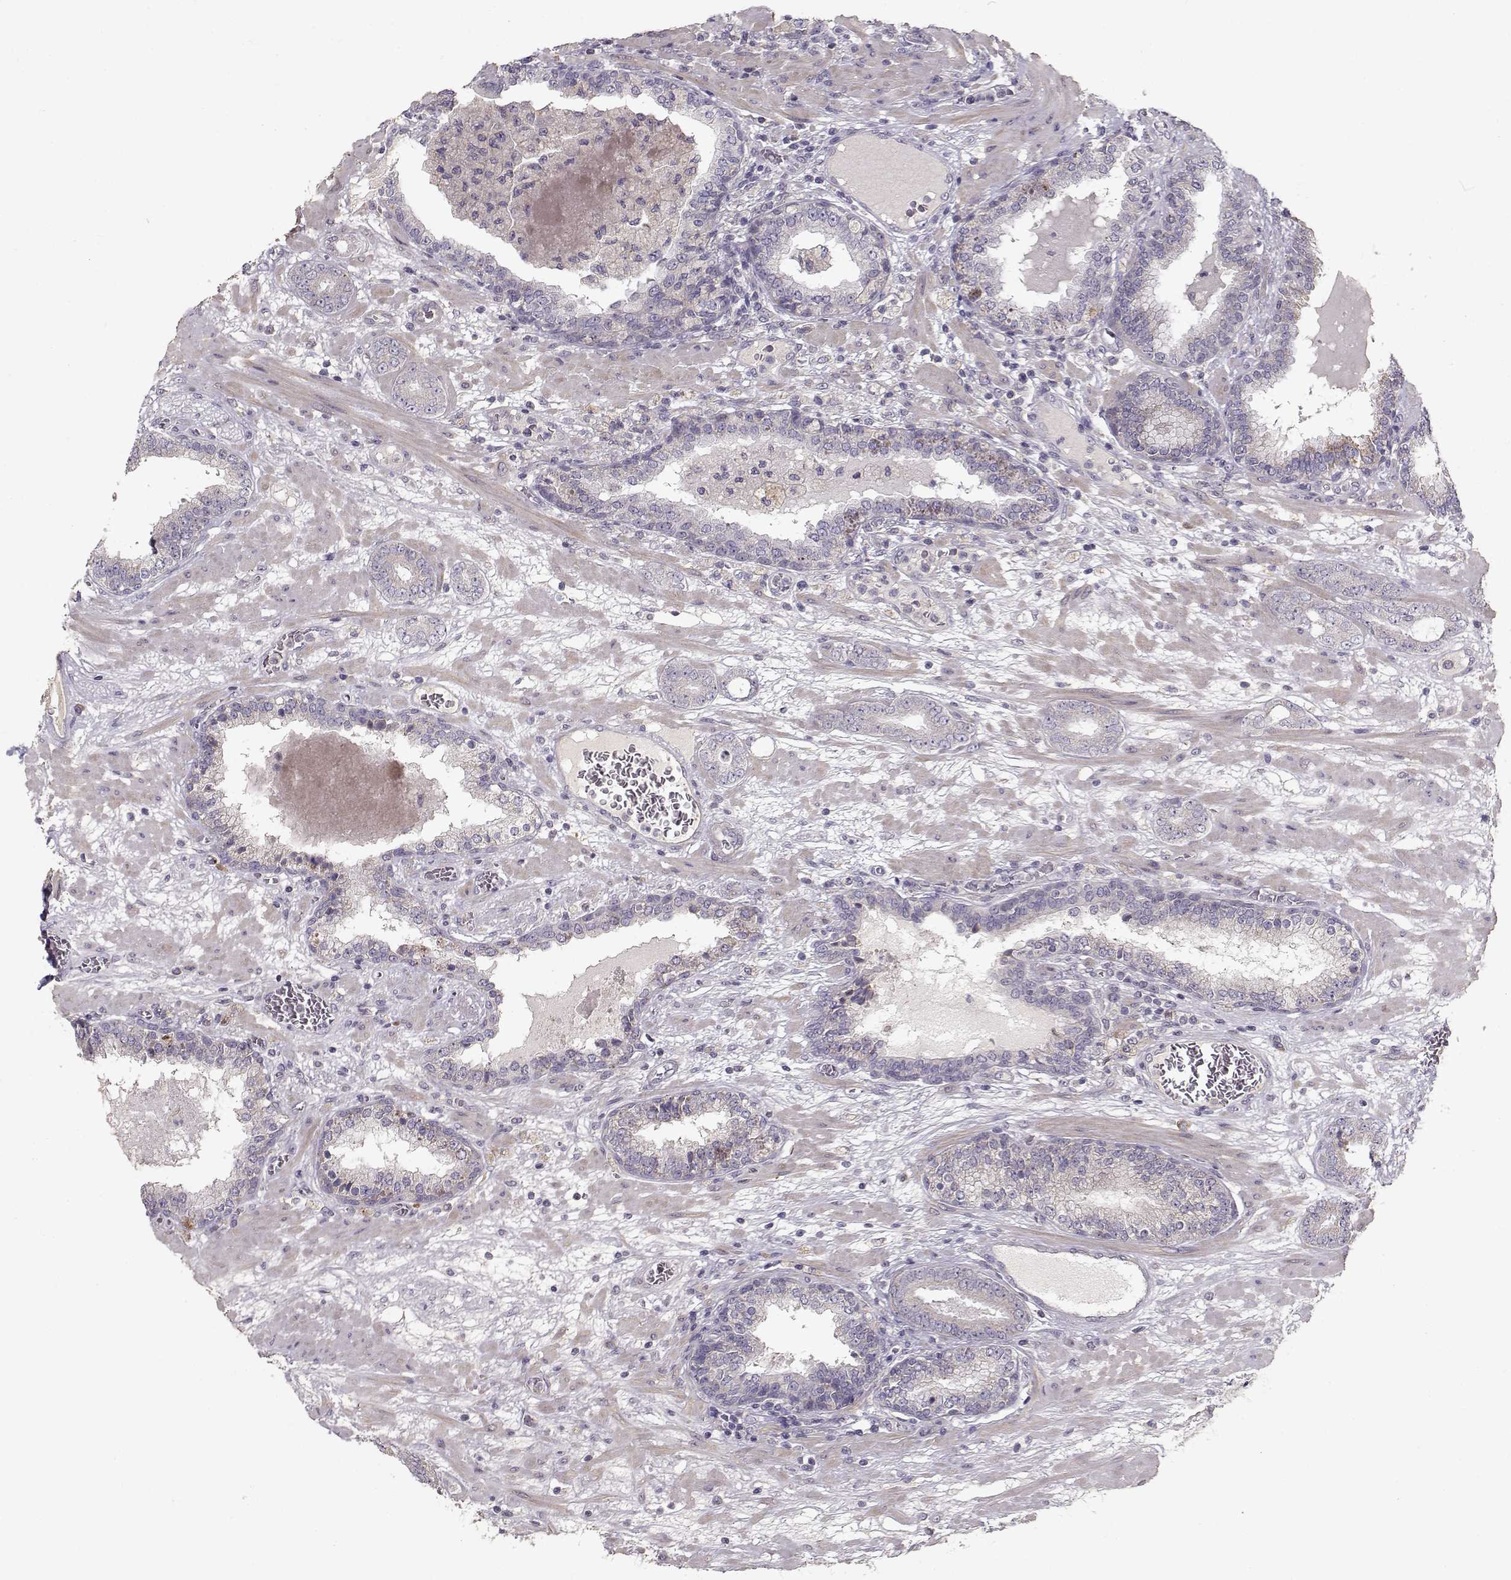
{"staining": {"intensity": "negative", "quantity": "none", "location": "none"}, "tissue": "prostate cancer", "cell_type": "Tumor cells", "image_type": "cancer", "snomed": [{"axis": "morphology", "description": "Adenocarcinoma, Low grade"}, {"axis": "topography", "description": "Prostate"}], "caption": "Immunohistochemical staining of human prostate adenocarcinoma (low-grade) exhibits no significant staining in tumor cells. Brightfield microscopy of immunohistochemistry stained with DAB (3,3'-diaminobenzidine) (brown) and hematoxylin (blue), captured at high magnification.", "gene": "ENTPD8", "patient": {"sex": "male", "age": 60}}